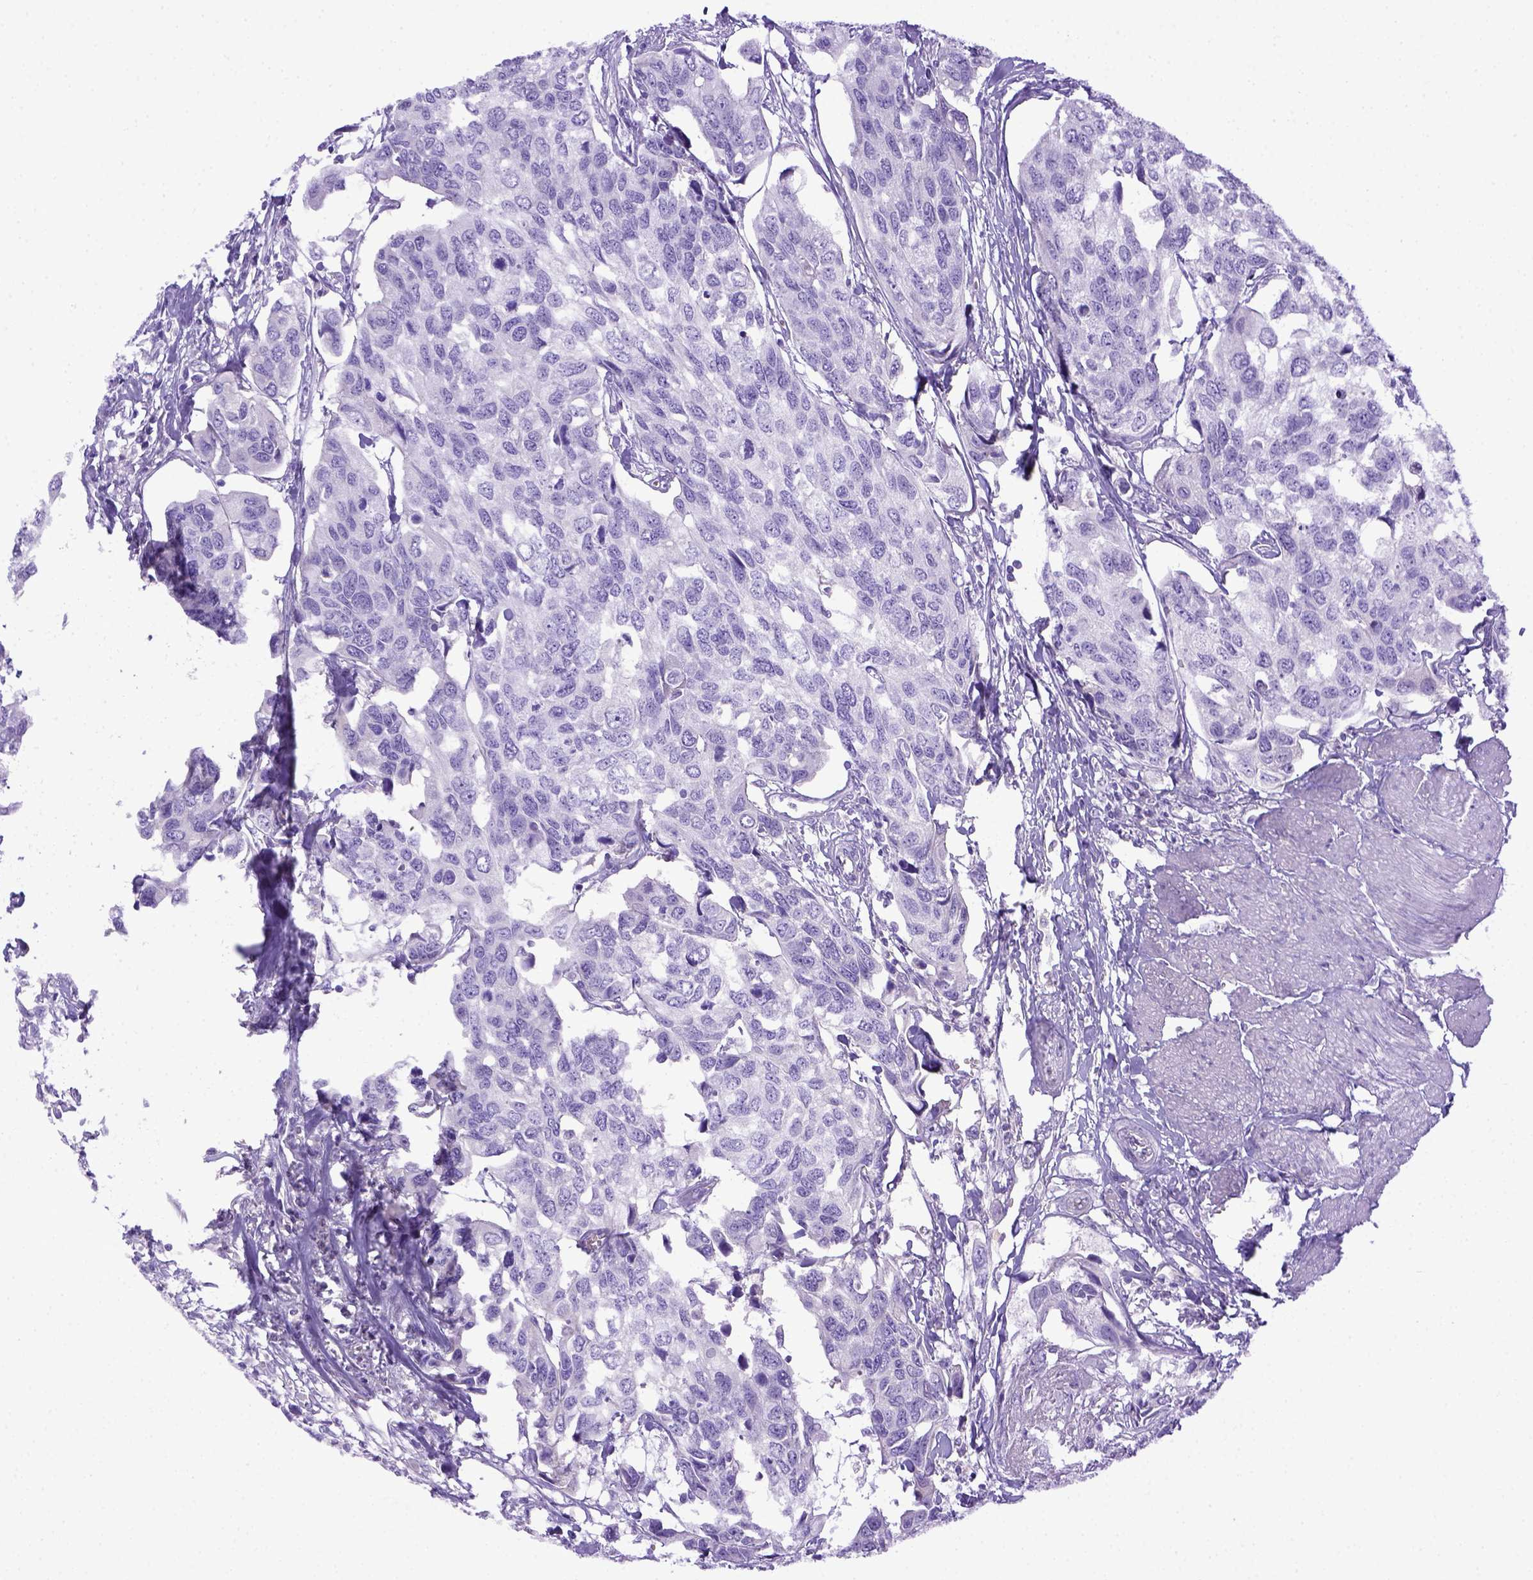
{"staining": {"intensity": "negative", "quantity": "none", "location": "none"}, "tissue": "urothelial cancer", "cell_type": "Tumor cells", "image_type": "cancer", "snomed": [{"axis": "morphology", "description": "Urothelial carcinoma, High grade"}, {"axis": "topography", "description": "Urinary bladder"}], "caption": "Immunohistochemistry histopathology image of neoplastic tissue: urothelial cancer stained with DAB exhibits no significant protein positivity in tumor cells.", "gene": "ITIH4", "patient": {"sex": "male", "age": 60}}